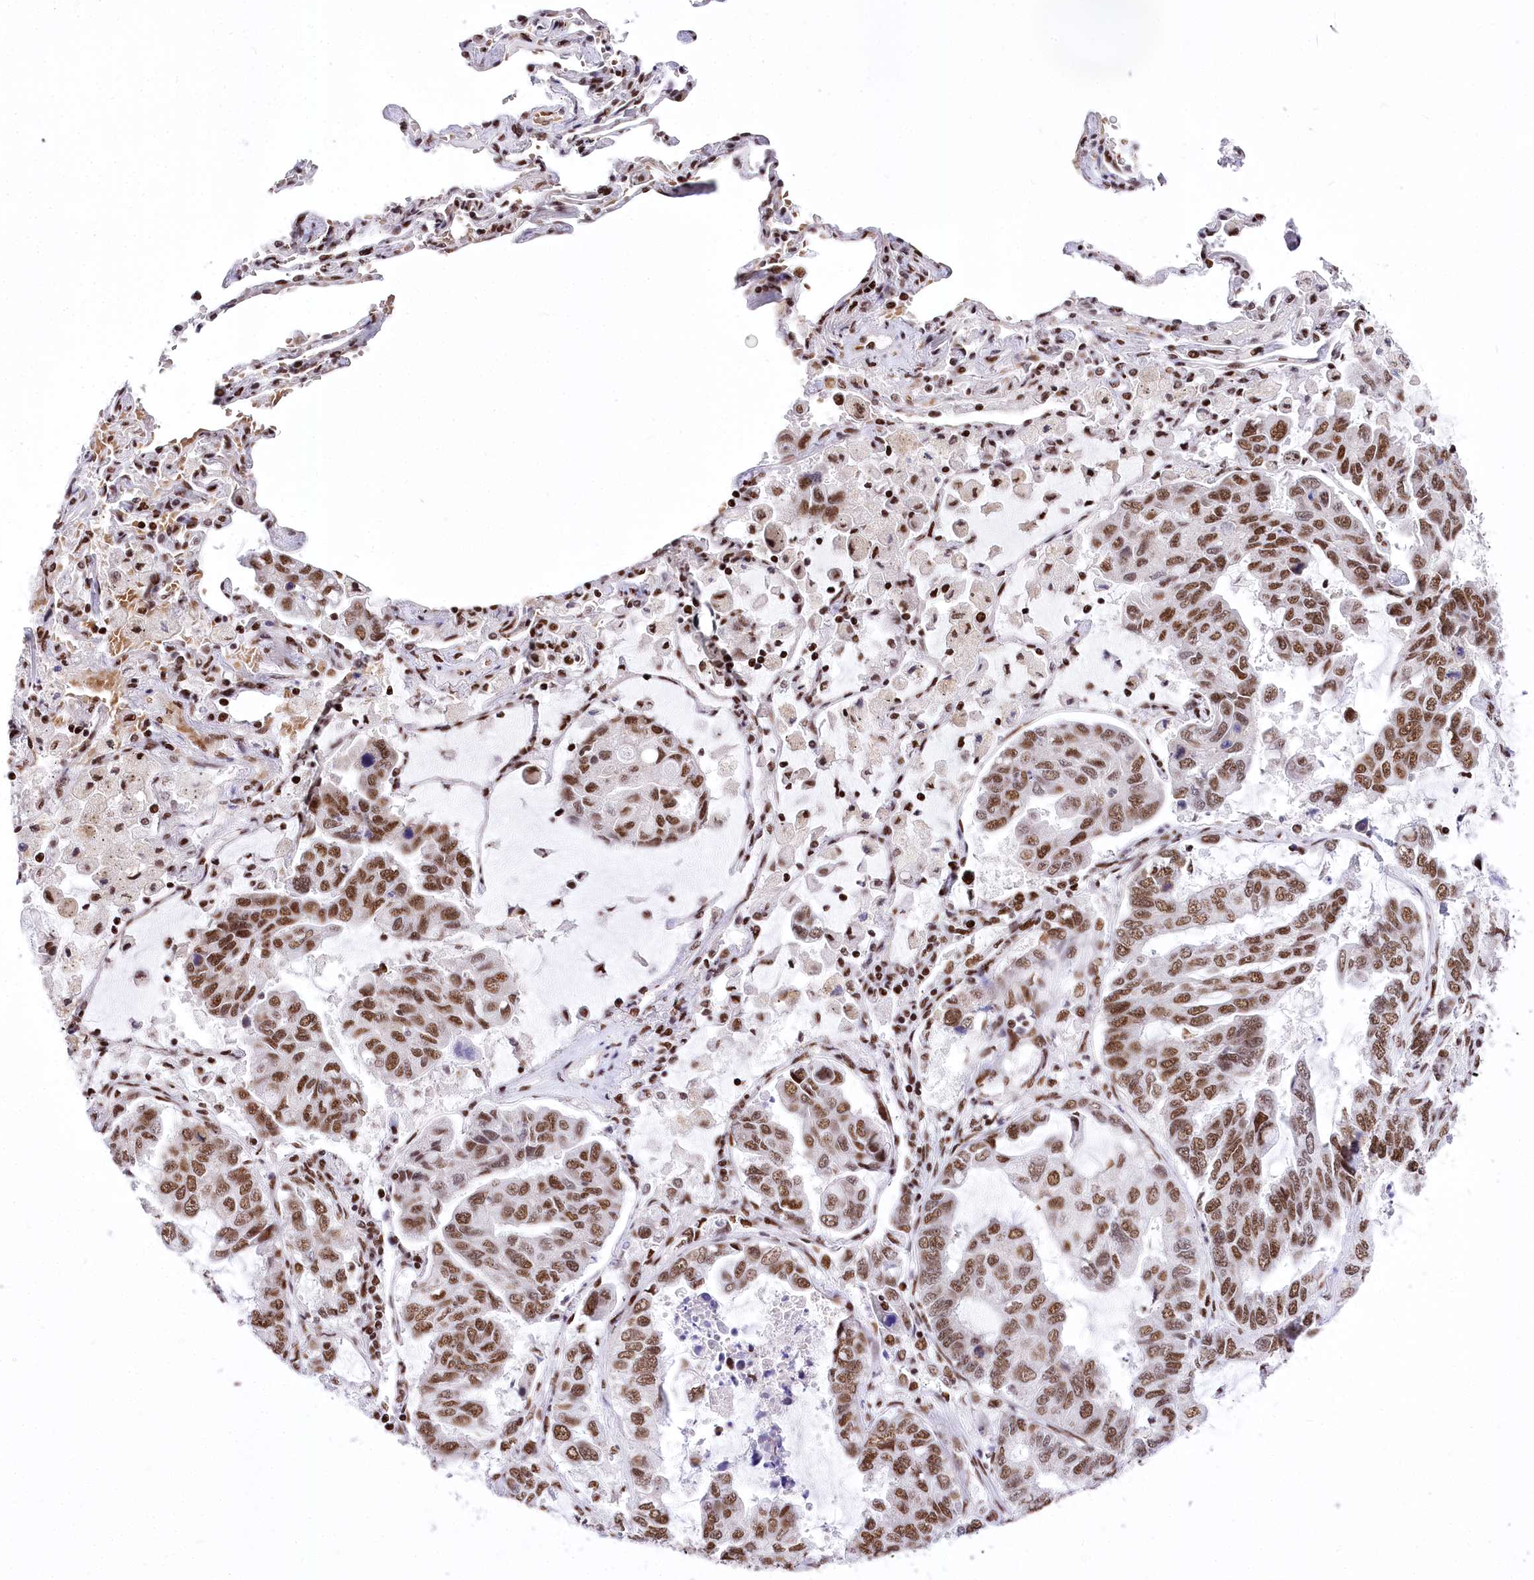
{"staining": {"intensity": "moderate", "quantity": ">75%", "location": "nuclear"}, "tissue": "lung cancer", "cell_type": "Tumor cells", "image_type": "cancer", "snomed": [{"axis": "morphology", "description": "Adenocarcinoma, NOS"}, {"axis": "topography", "description": "Lung"}], "caption": "Immunohistochemistry image of neoplastic tissue: lung adenocarcinoma stained using immunohistochemistry exhibits medium levels of moderate protein expression localized specifically in the nuclear of tumor cells, appearing as a nuclear brown color.", "gene": "POU4F3", "patient": {"sex": "male", "age": 64}}